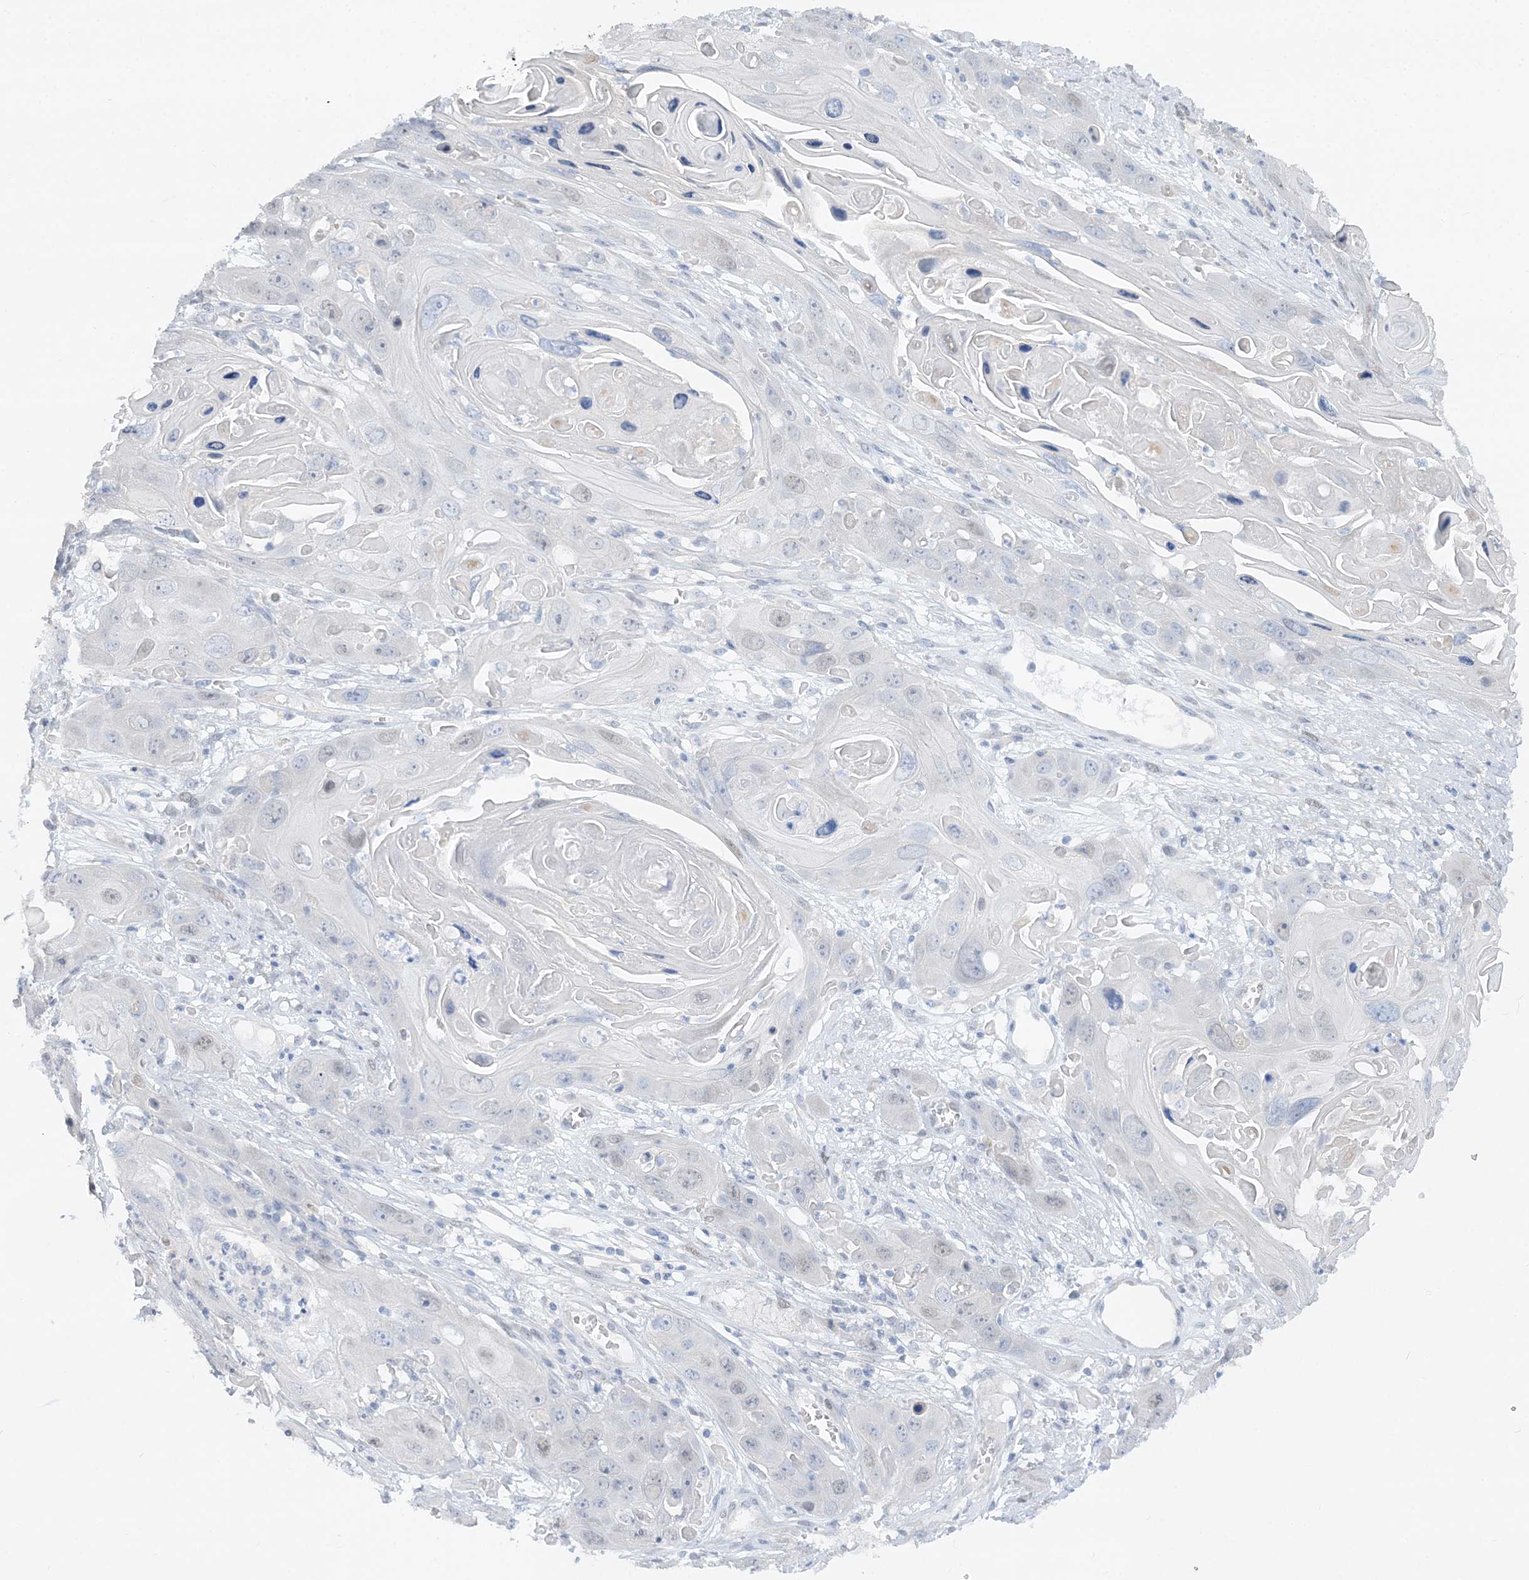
{"staining": {"intensity": "moderate", "quantity": "<25%", "location": "cytoplasmic/membranous,nuclear"}, "tissue": "skin cancer", "cell_type": "Tumor cells", "image_type": "cancer", "snomed": [{"axis": "morphology", "description": "Squamous cell carcinoma, NOS"}, {"axis": "topography", "description": "Skin"}], "caption": "Human skin cancer (squamous cell carcinoma) stained with a protein marker demonstrates moderate staining in tumor cells.", "gene": "MXI1", "patient": {"sex": "male", "age": 55}}